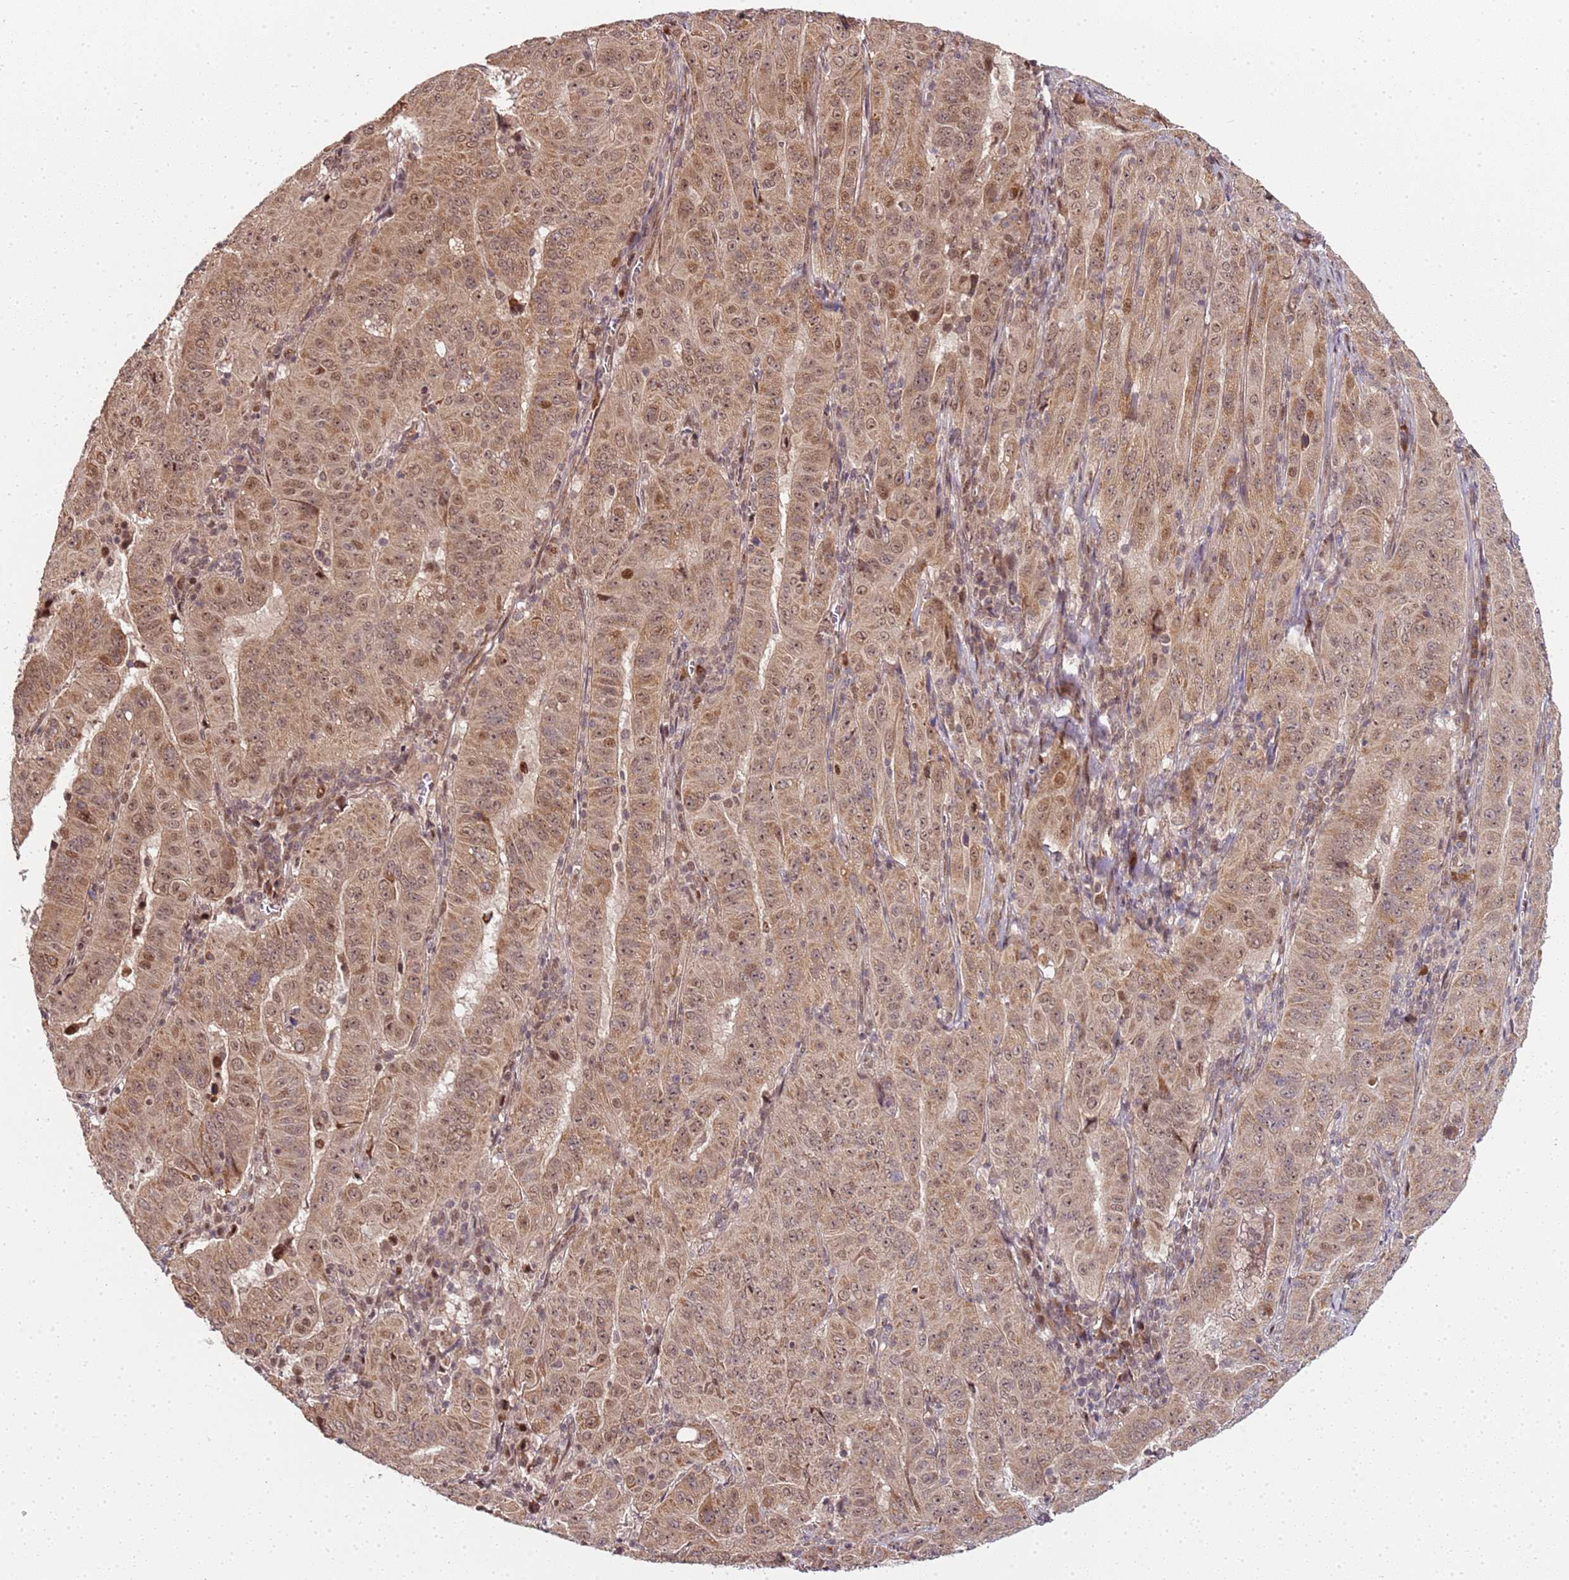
{"staining": {"intensity": "moderate", "quantity": ">75%", "location": "cytoplasmic/membranous,nuclear"}, "tissue": "pancreatic cancer", "cell_type": "Tumor cells", "image_type": "cancer", "snomed": [{"axis": "morphology", "description": "Adenocarcinoma, NOS"}, {"axis": "topography", "description": "Pancreas"}], "caption": "Protein staining by immunohistochemistry exhibits moderate cytoplasmic/membranous and nuclear staining in about >75% of tumor cells in adenocarcinoma (pancreatic). The staining was performed using DAB, with brown indicating positive protein expression. Nuclei are stained blue with hematoxylin.", "gene": "EDC3", "patient": {"sex": "male", "age": 63}}